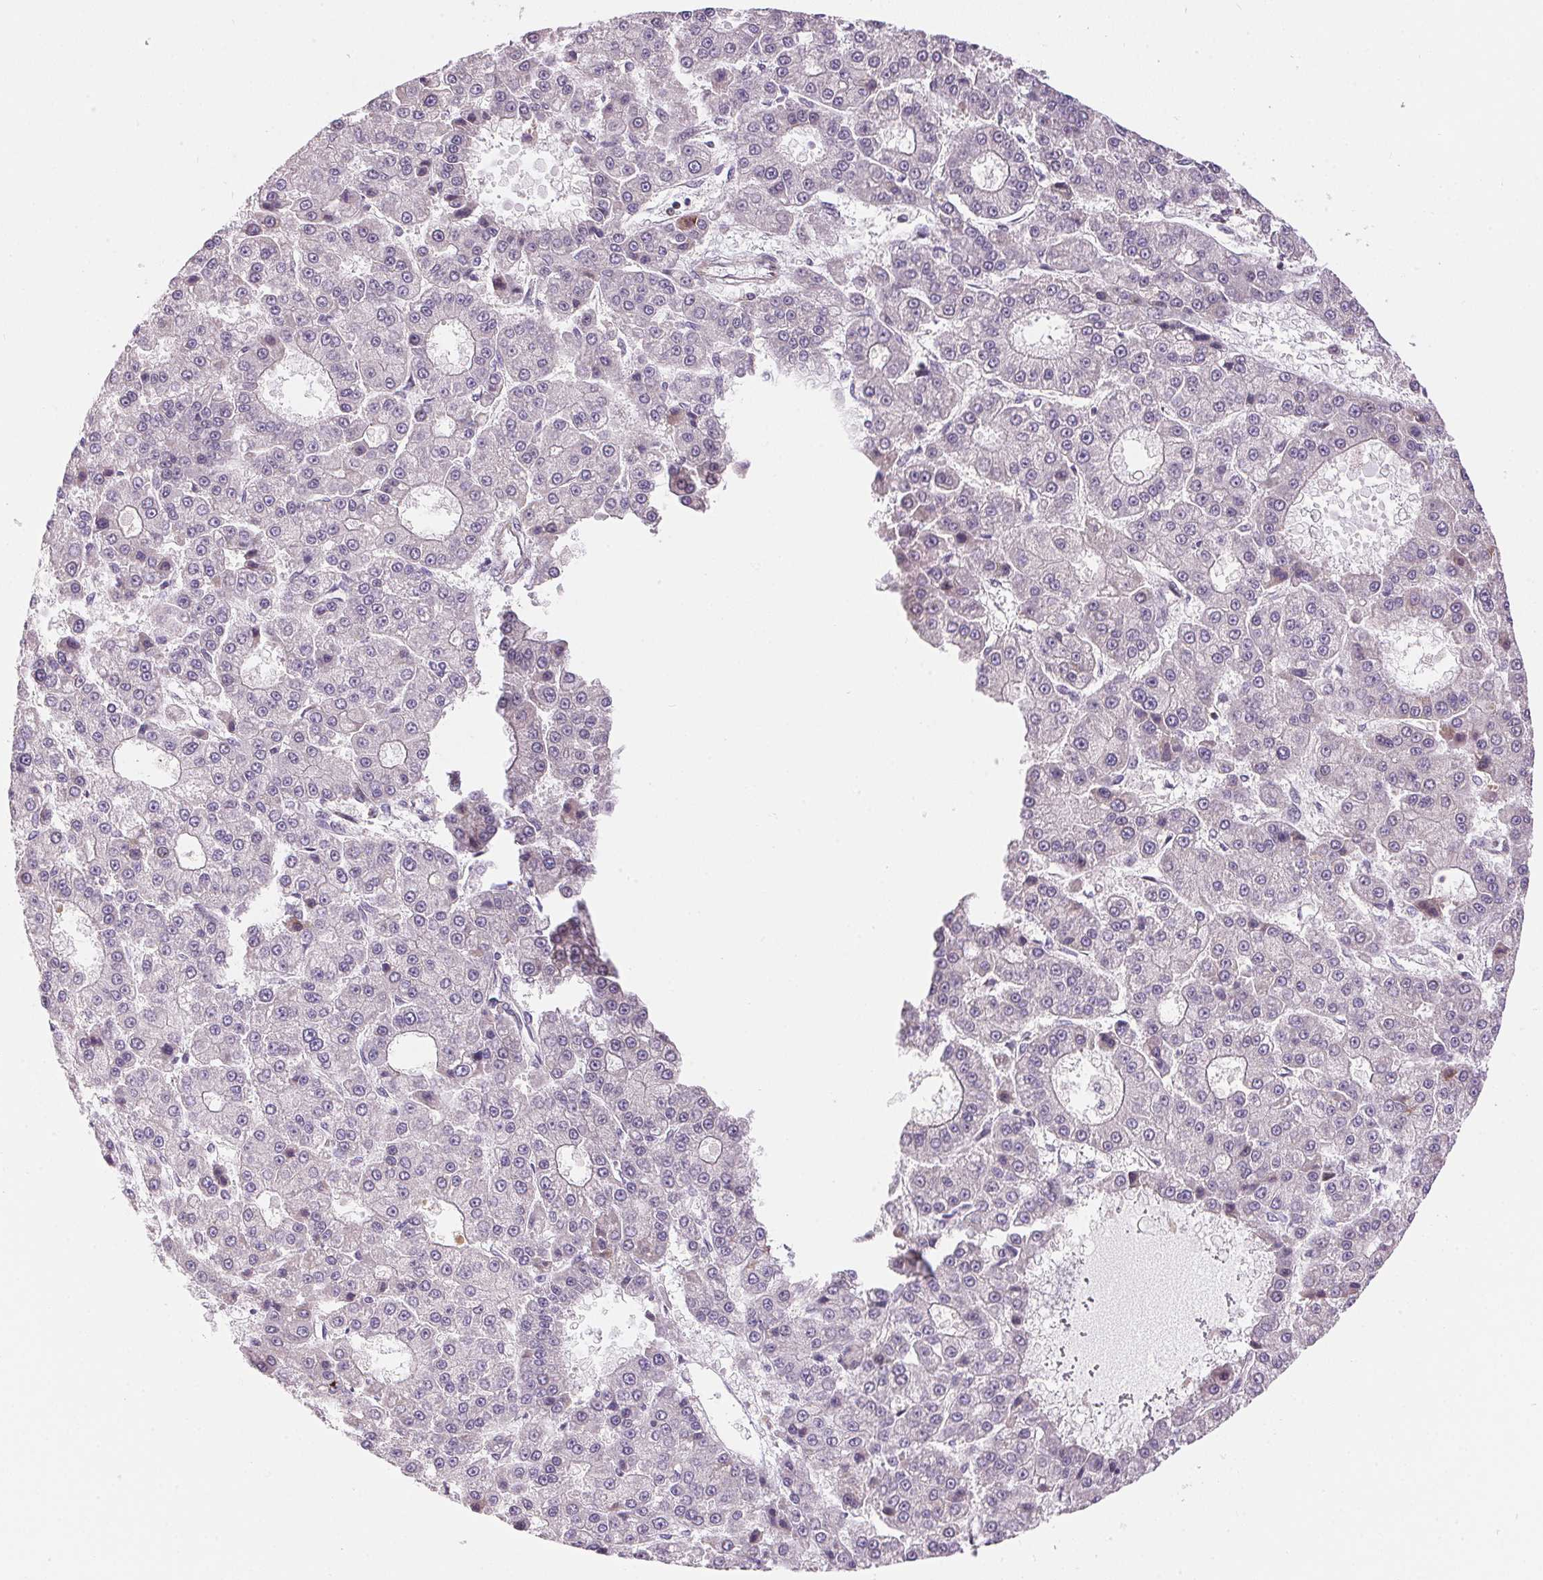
{"staining": {"intensity": "negative", "quantity": "none", "location": "none"}, "tissue": "liver cancer", "cell_type": "Tumor cells", "image_type": "cancer", "snomed": [{"axis": "morphology", "description": "Carcinoma, Hepatocellular, NOS"}, {"axis": "topography", "description": "Liver"}], "caption": "Liver hepatocellular carcinoma stained for a protein using immunohistochemistry exhibits no staining tumor cells.", "gene": "UNC13B", "patient": {"sex": "male", "age": 70}}